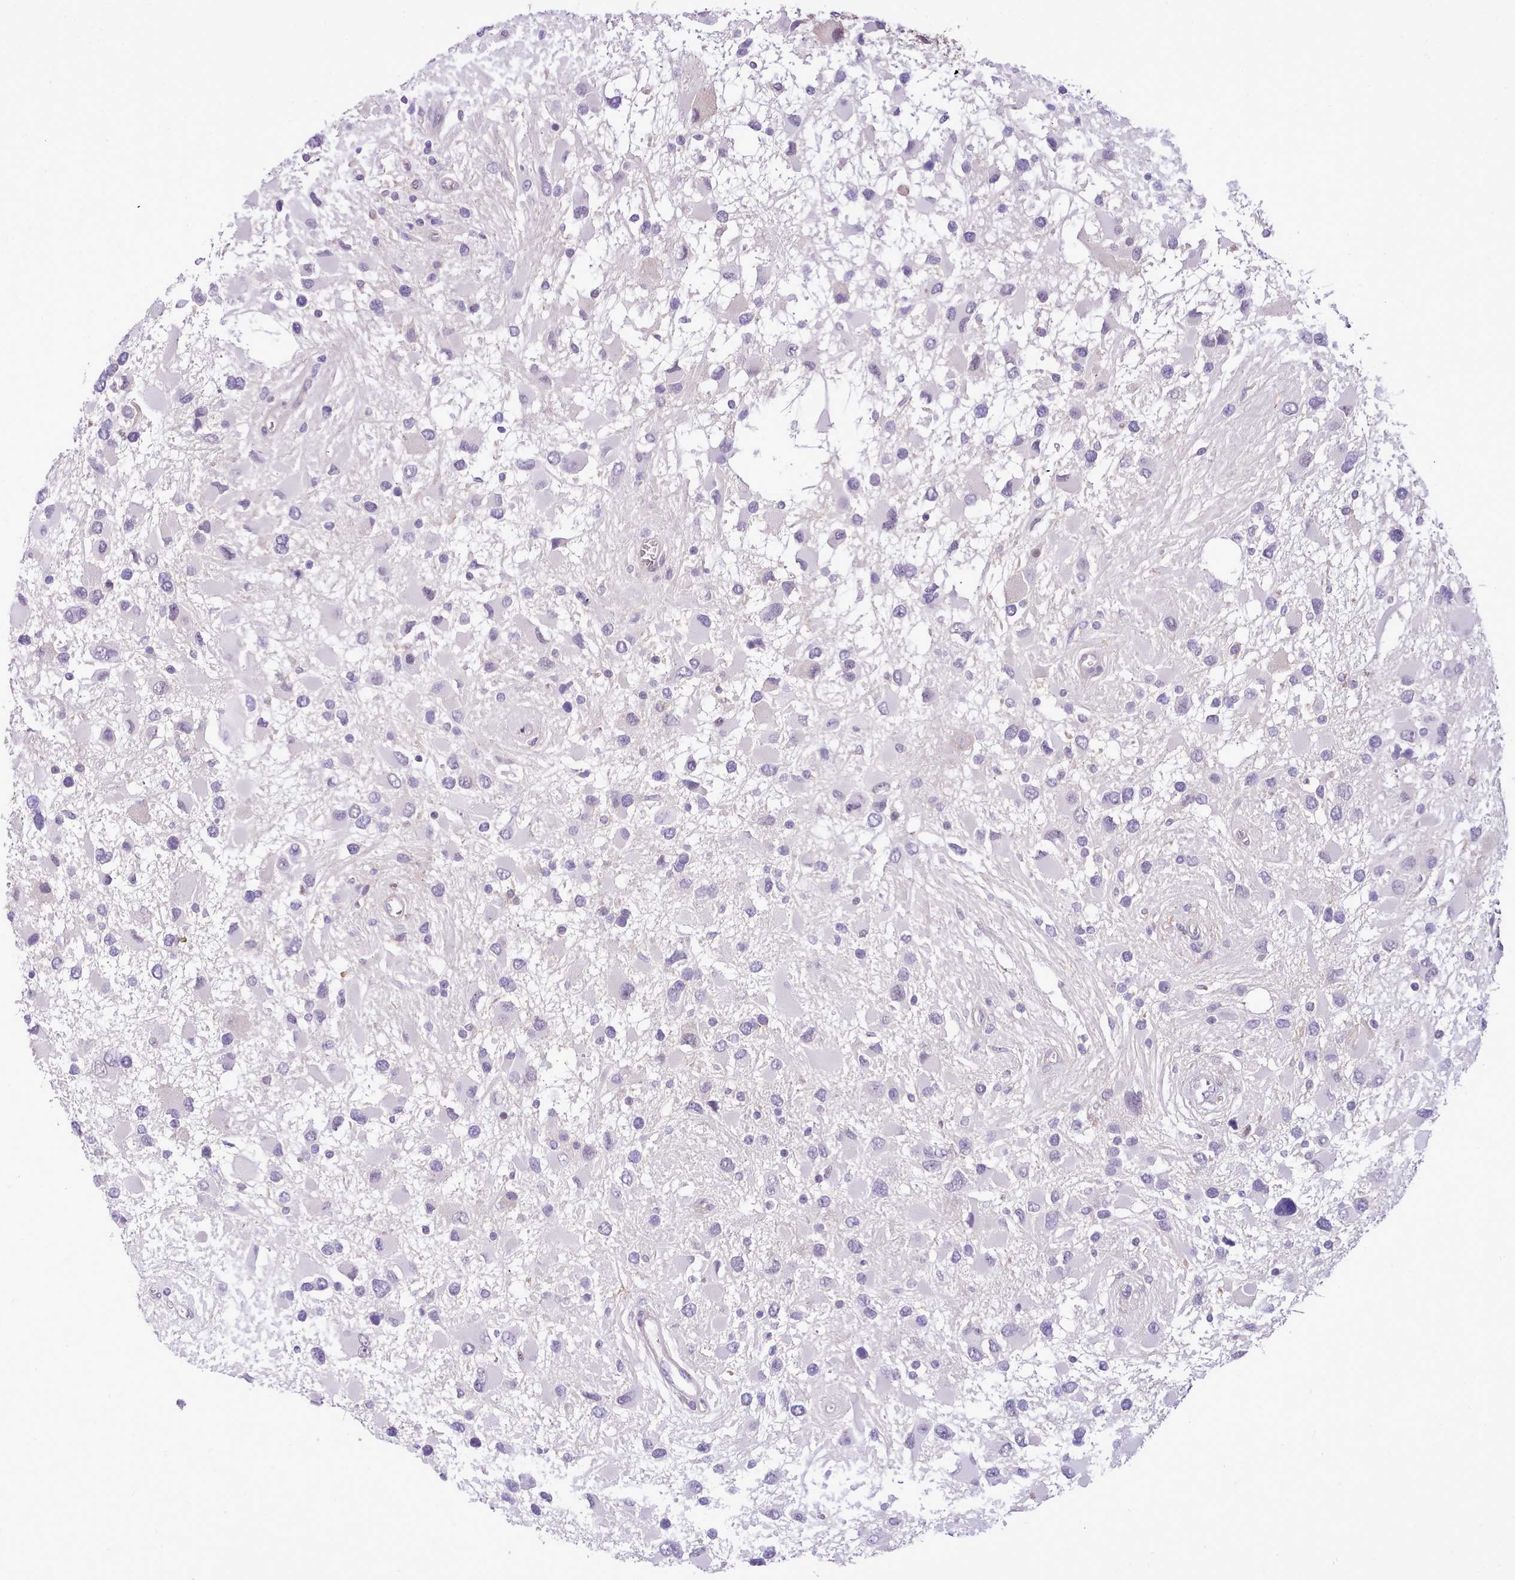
{"staining": {"intensity": "negative", "quantity": "none", "location": "none"}, "tissue": "glioma", "cell_type": "Tumor cells", "image_type": "cancer", "snomed": [{"axis": "morphology", "description": "Glioma, malignant, High grade"}, {"axis": "topography", "description": "Brain"}], "caption": "A micrograph of malignant glioma (high-grade) stained for a protein displays no brown staining in tumor cells.", "gene": "LRRC37A", "patient": {"sex": "male", "age": 53}}